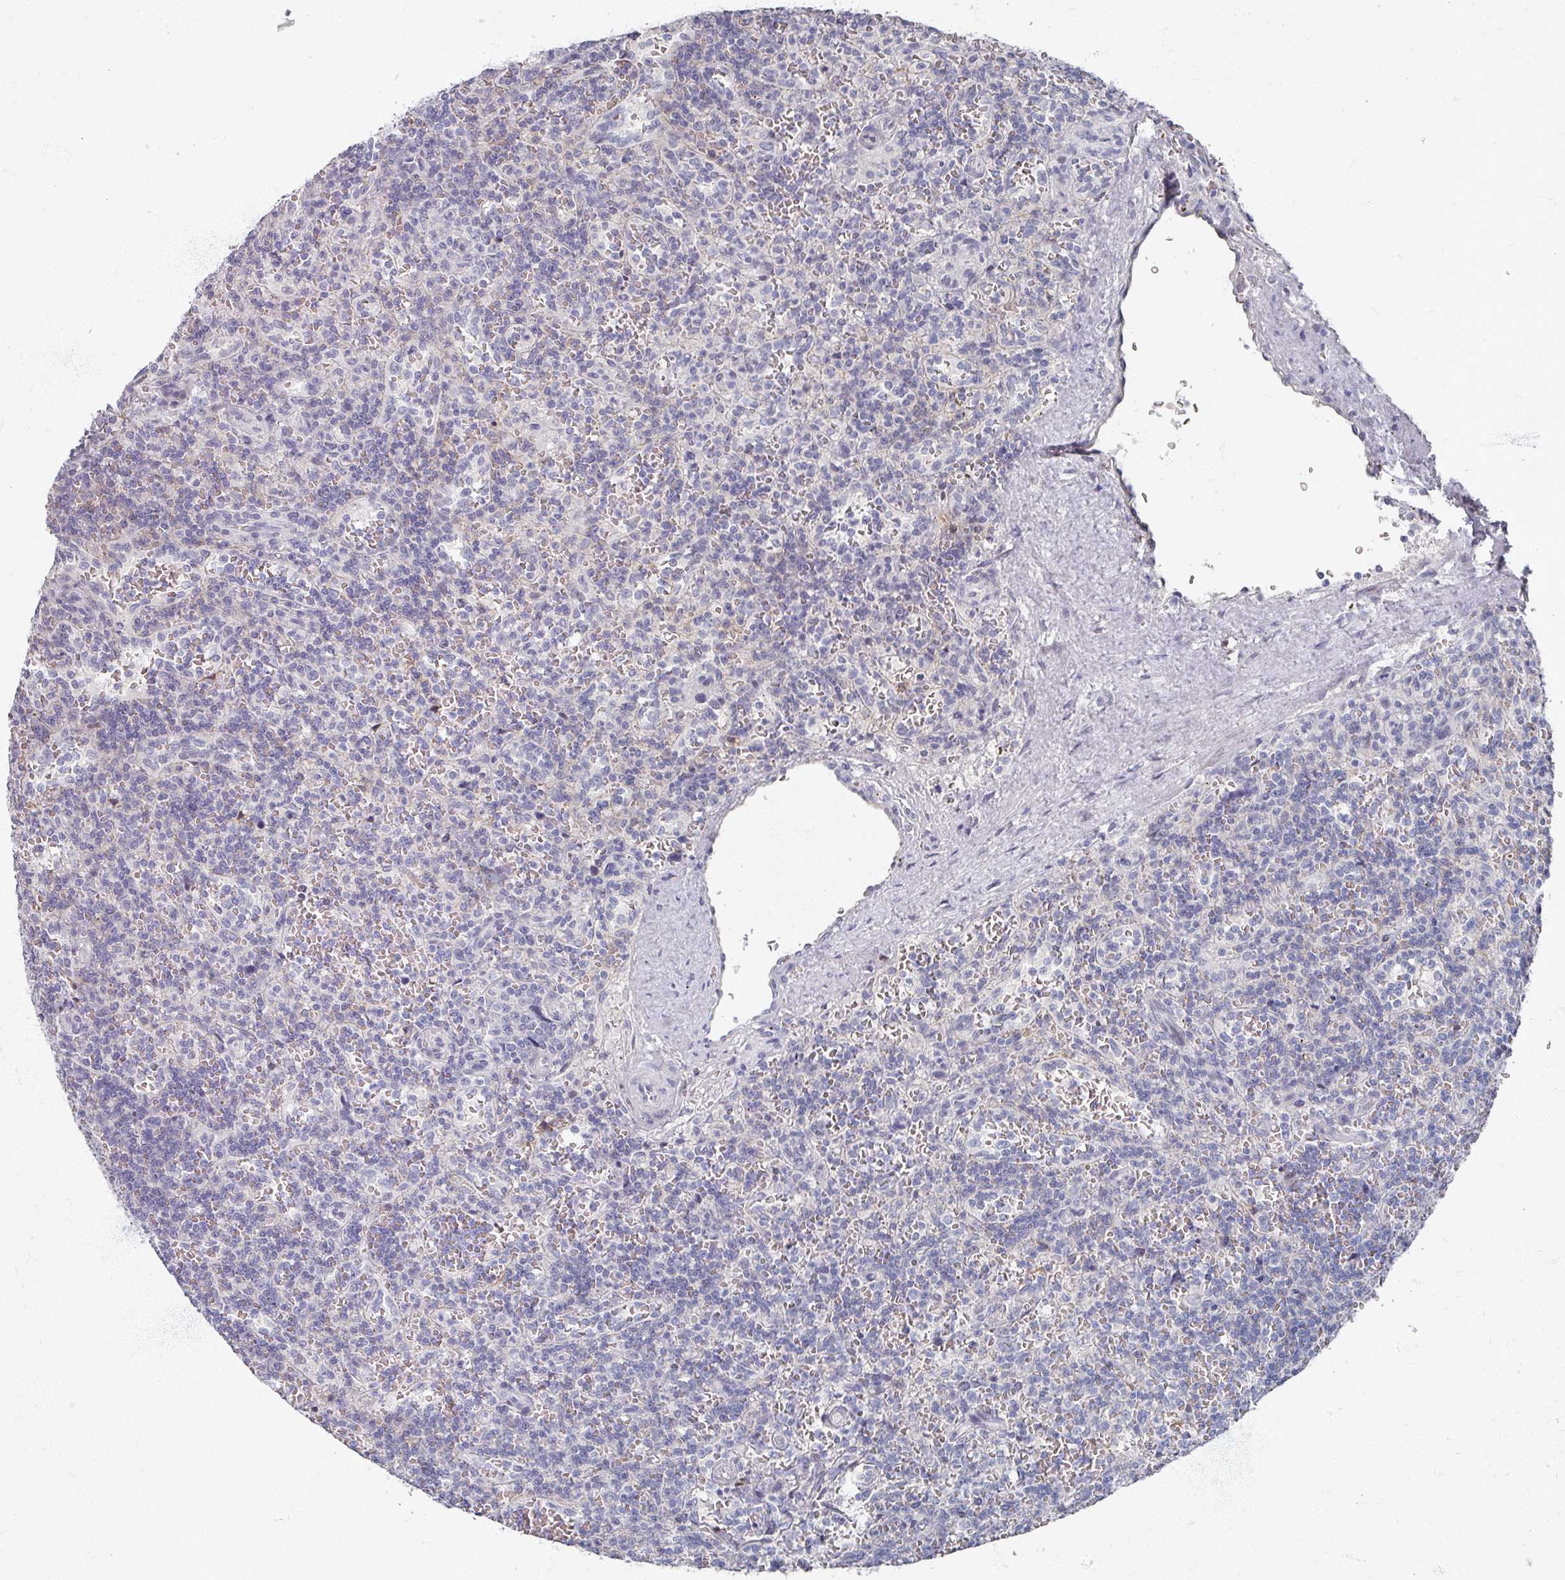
{"staining": {"intensity": "negative", "quantity": "none", "location": "none"}, "tissue": "lymphoma", "cell_type": "Tumor cells", "image_type": "cancer", "snomed": [{"axis": "morphology", "description": "Malignant lymphoma, non-Hodgkin's type, Low grade"}, {"axis": "topography", "description": "Spleen"}], "caption": "Lymphoma was stained to show a protein in brown. There is no significant positivity in tumor cells.", "gene": "TTYH3", "patient": {"sex": "male", "age": 73}}